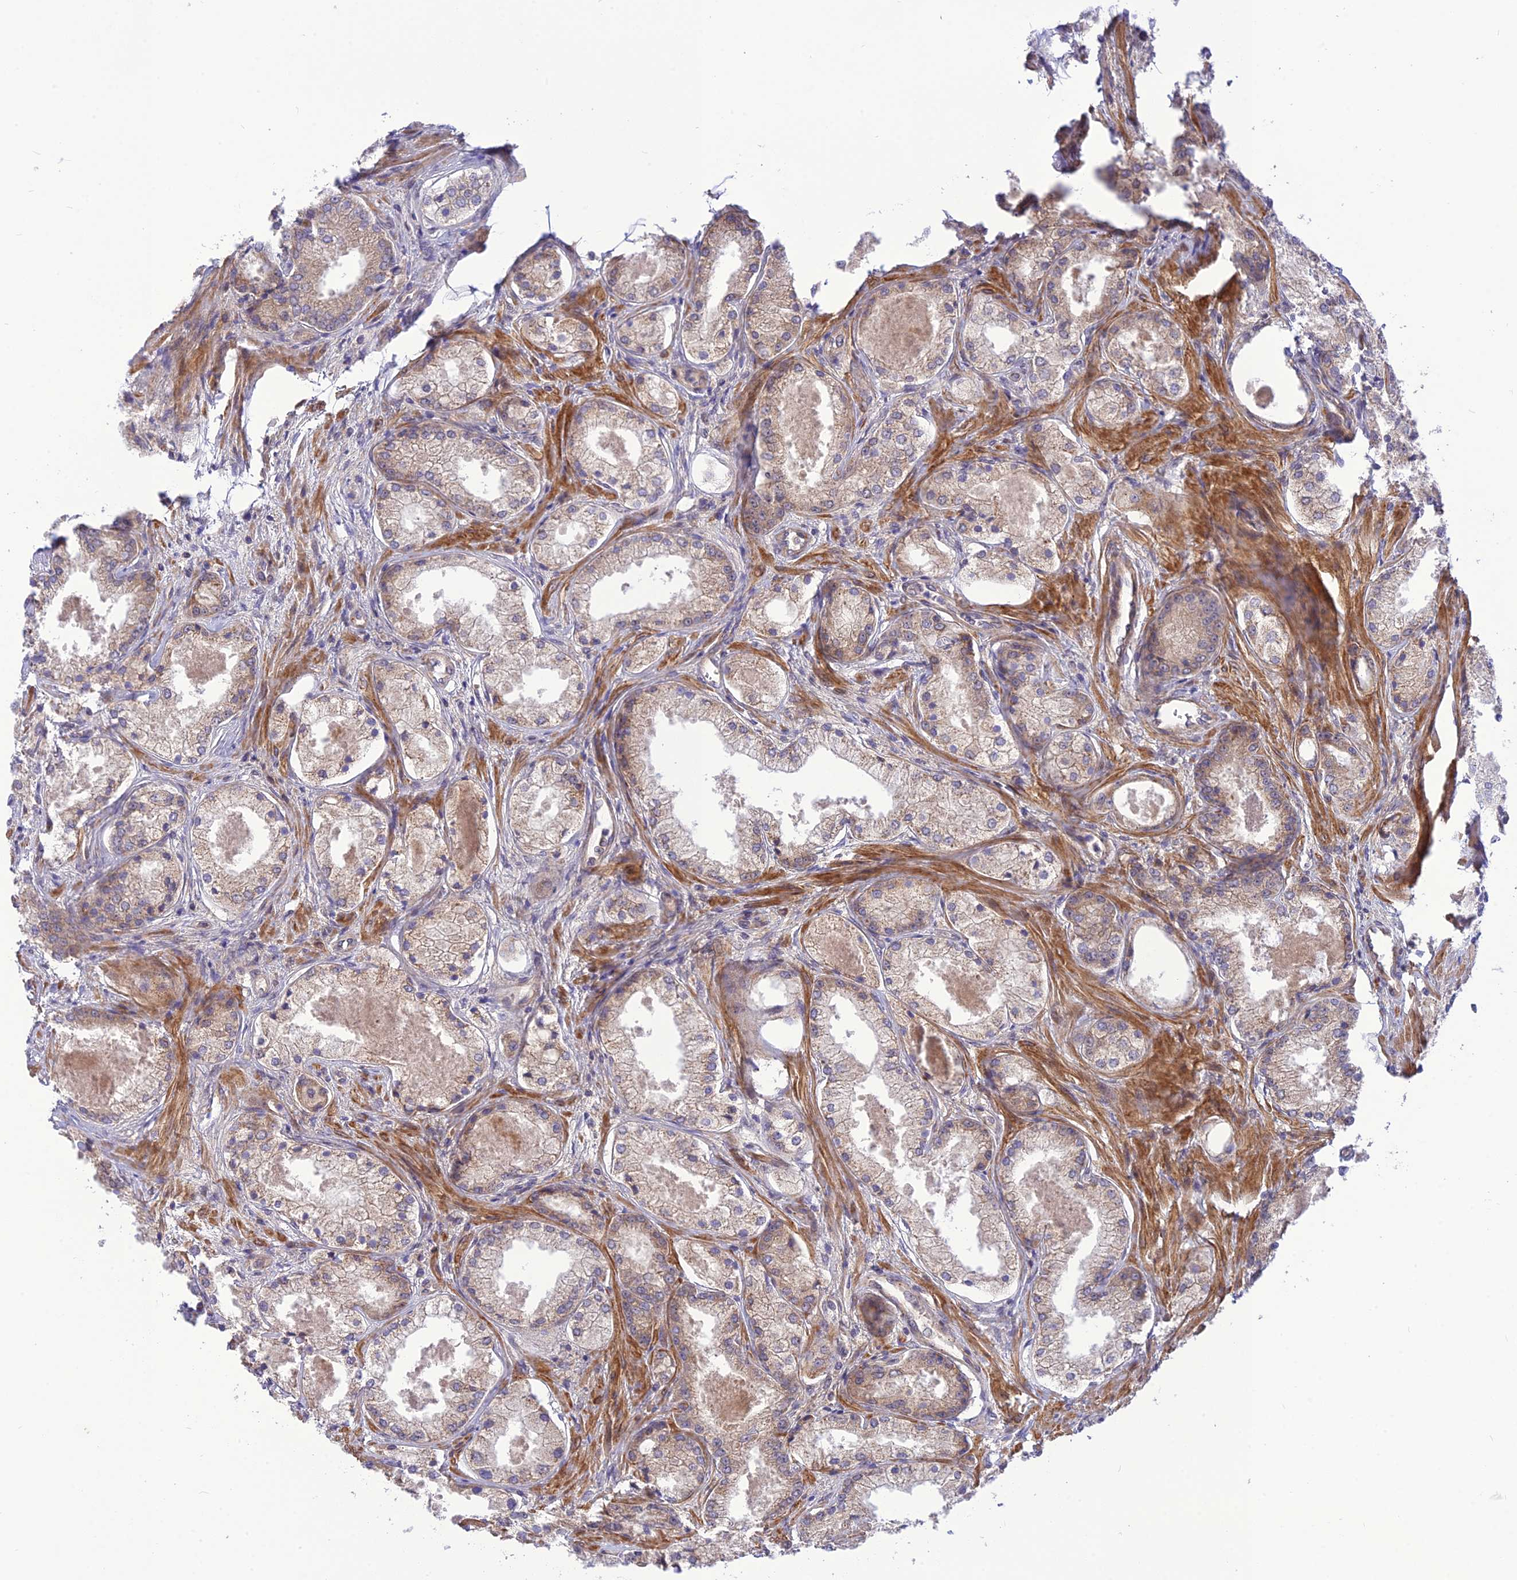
{"staining": {"intensity": "weak", "quantity": "25%-75%", "location": "cytoplasmic/membranous"}, "tissue": "prostate cancer", "cell_type": "Tumor cells", "image_type": "cancer", "snomed": [{"axis": "morphology", "description": "Adenocarcinoma, Low grade"}, {"axis": "topography", "description": "Prostate"}], "caption": "IHC staining of prostate cancer, which shows low levels of weak cytoplasmic/membranous expression in about 25%-75% of tumor cells indicating weak cytoplasmic/membranous protein staining. The staining was performed using DAB (brown) for protein detection and nuclei were counterstained in hematoxylin (blue).", "gene": "UROS", "patient": {"sex": "male", "age": 68}}